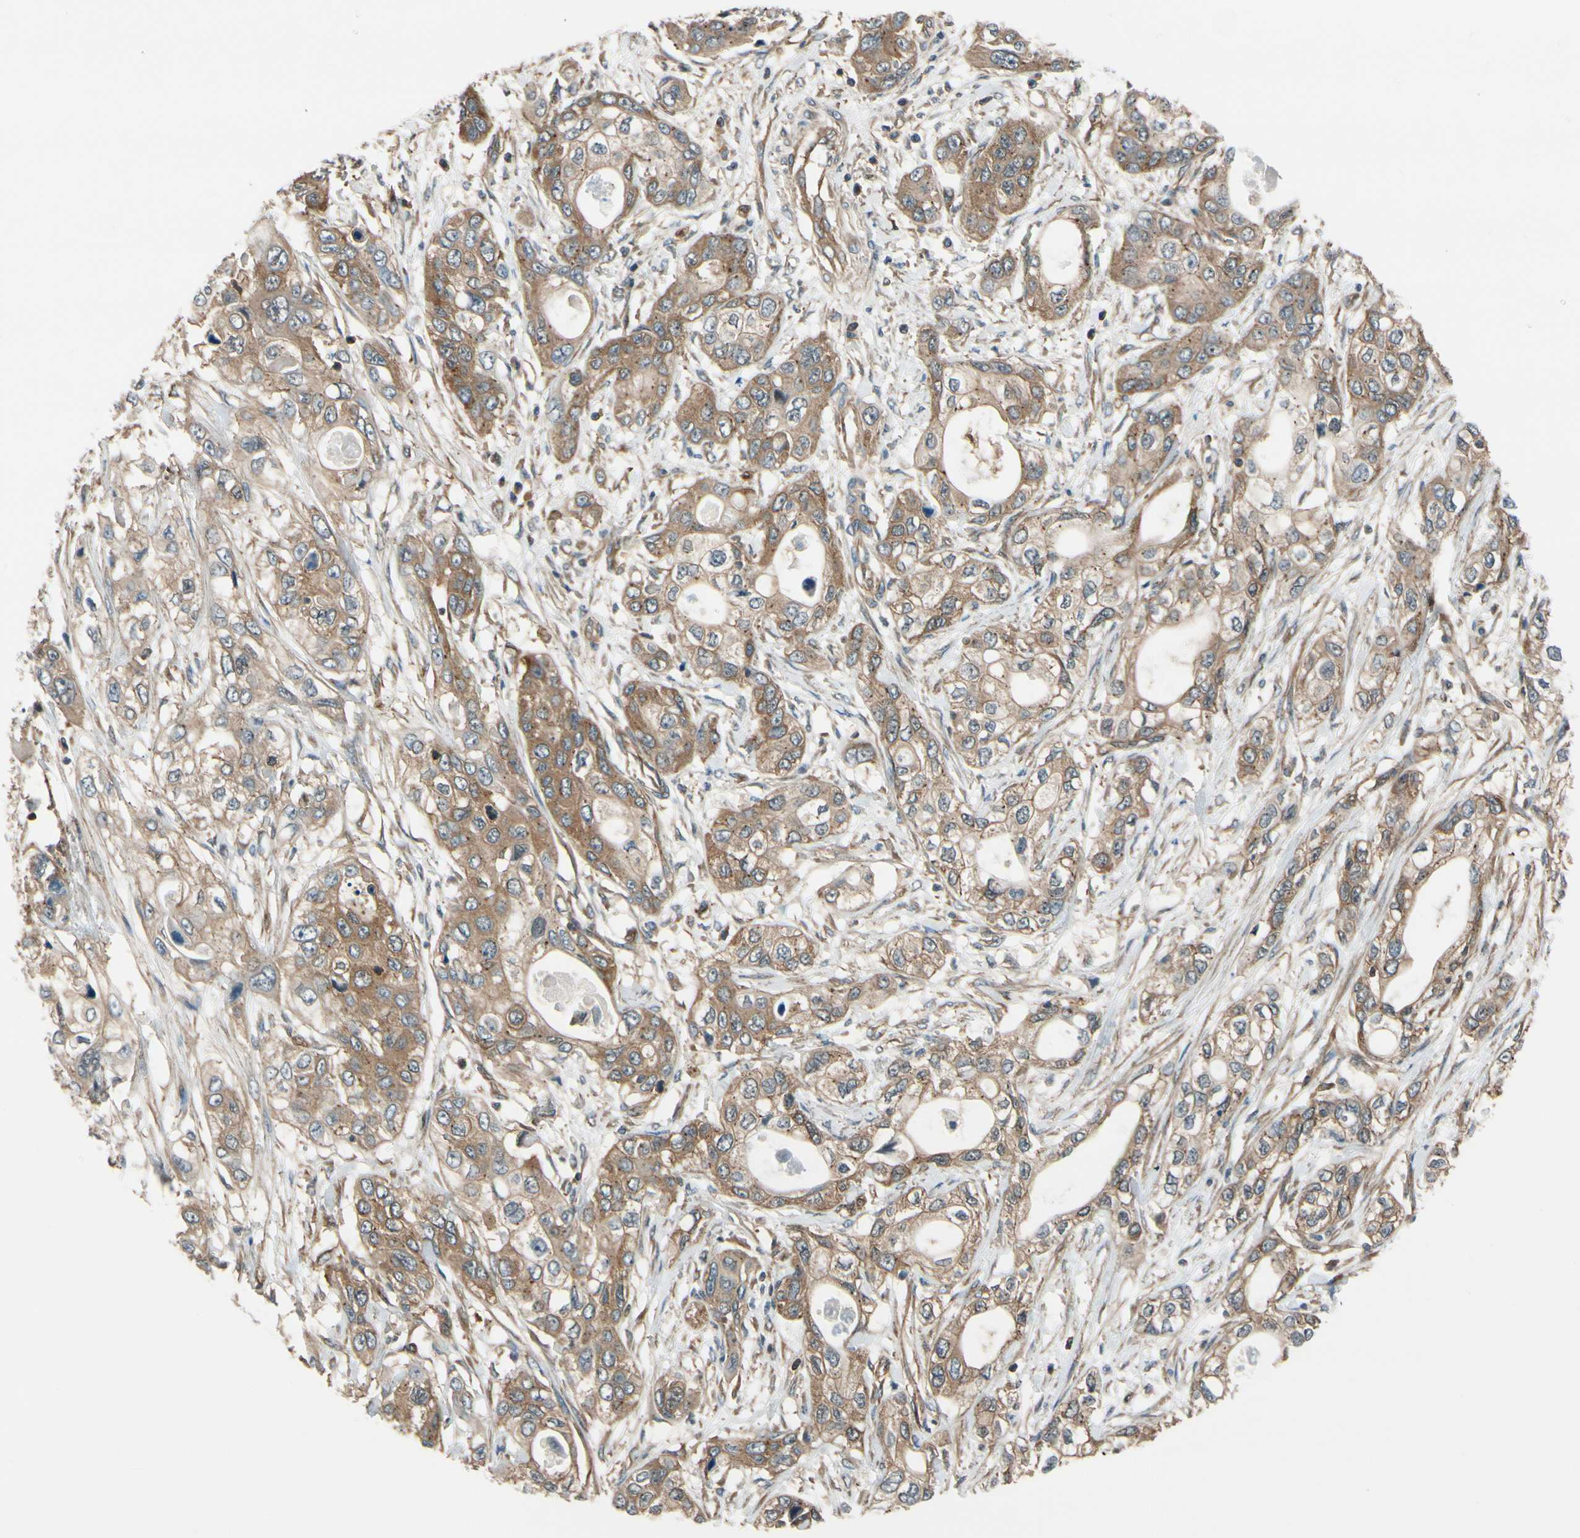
{"staining": {"intensity": "moderate", "quantity": "25%-75%", "location": "cytoplasmic/membranous"}, "tissue": "pancreatic cancer", "cell_type": "Tumor cells", "image_type": "cancer", "snomed": [{"axis": "morphology", "description": "Adenocarcinoma, NOS"}, {"axis": "topography", "description": "Pancreas"}], "caption": "Pancreatic cancer (adenocarcinoma) tissue displays moderate cytoplasmic/membranous expression in about 25%-75% of tumor cells", "gene": "EPS15", "patient": {"sex": "female", "age": 70}}